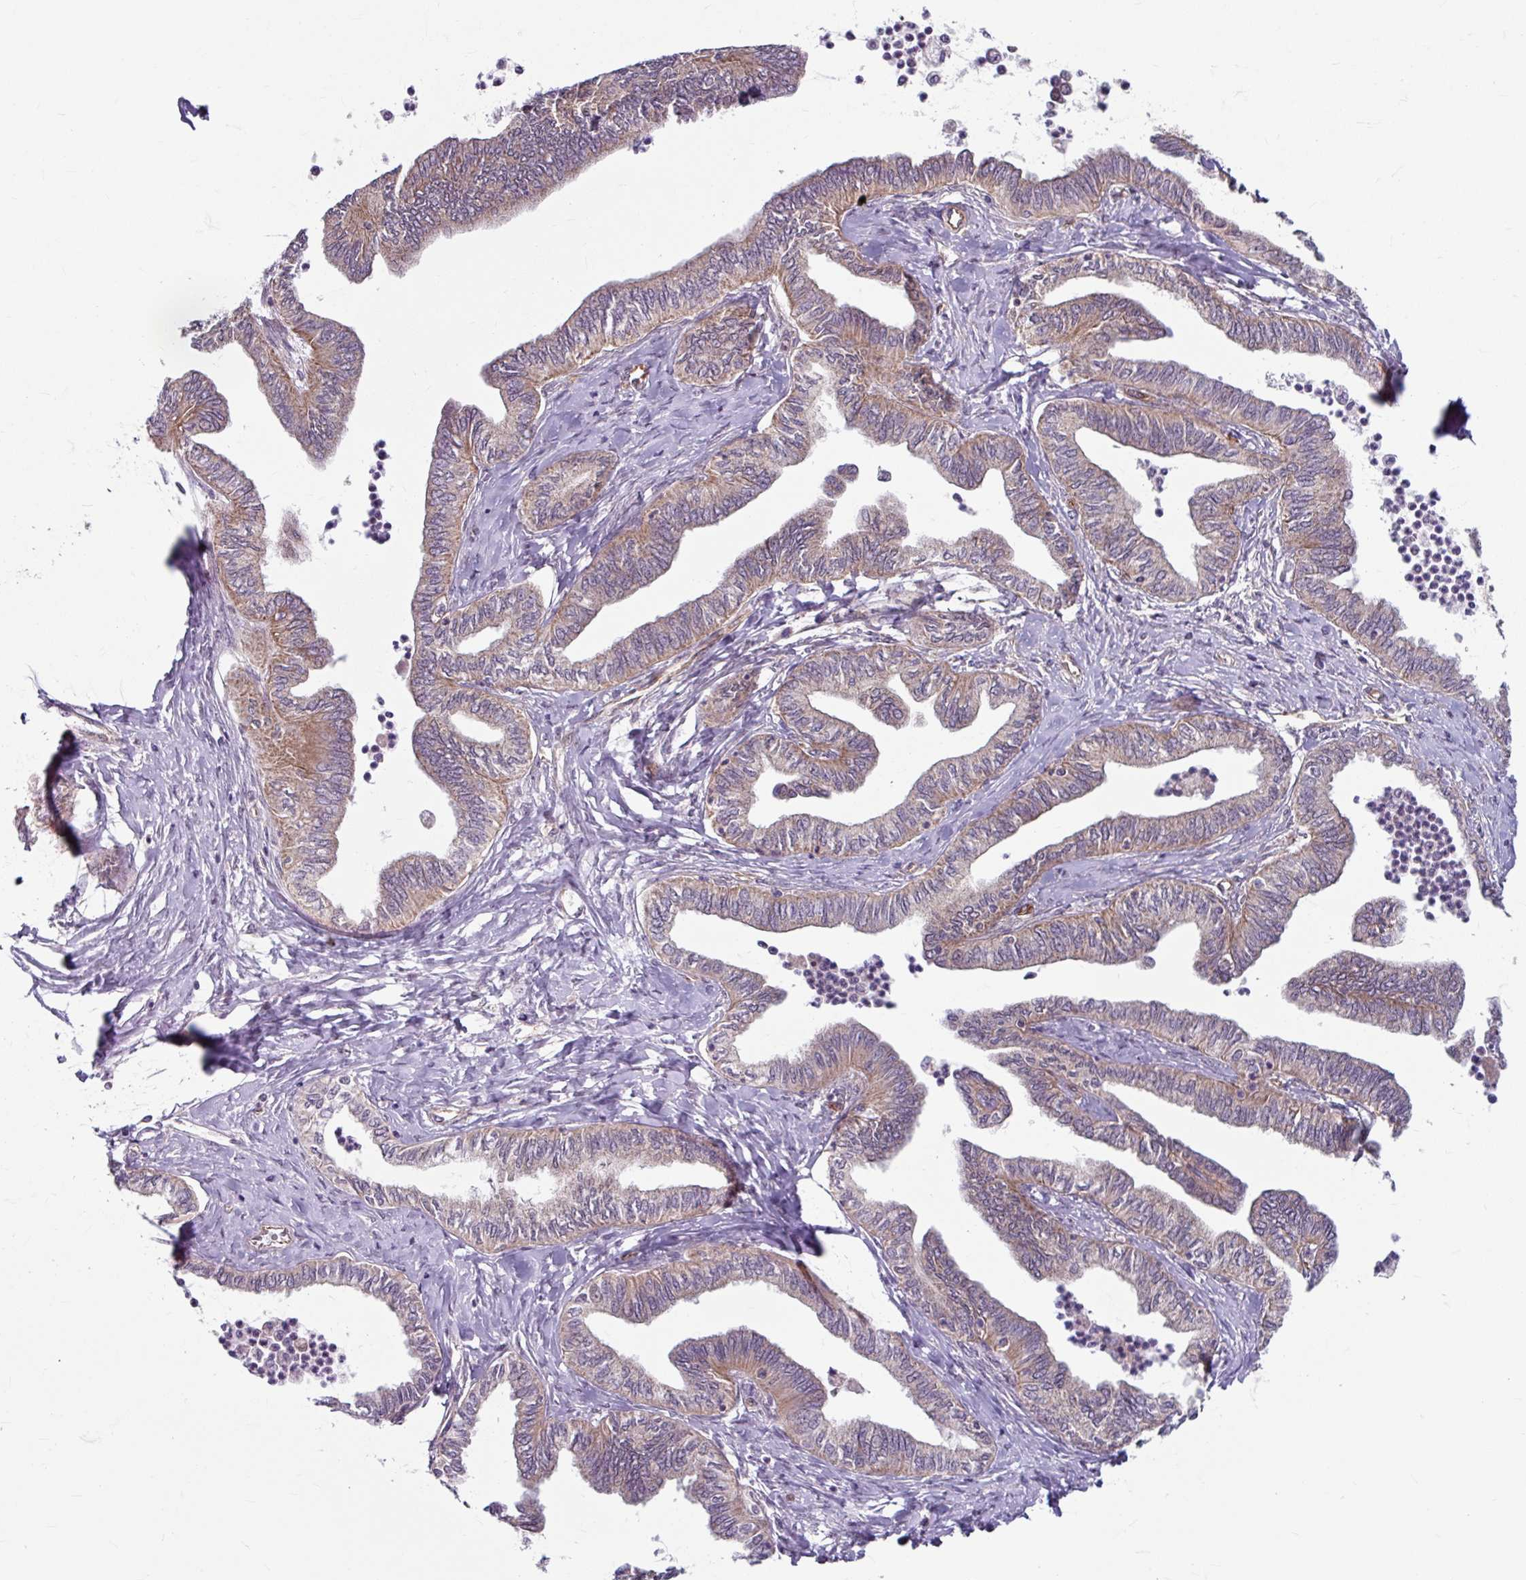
{"staining": {"intensity": "weak", "quantity": "<25%", "location": "cytoplasmic/membranous"}, "tissue": "ovarian cancer", "cell_type": "Tumor cells", "image_type": "cancer", "snomed": [{"axis": "morphology", "description": "Carcinoma, endometroid"}, {"axis": "topography", "description": "Ovary"}], "caption": "Immunohistochemistry (IHC) micrograph of human endometroid carcinoma (ovarian) stained for a protein (brown), which displays no staining in tumor cells. Nuclei are stained in blue.", "gene": "DAAM2", "patient": {"sex": "female", "age": 70}}